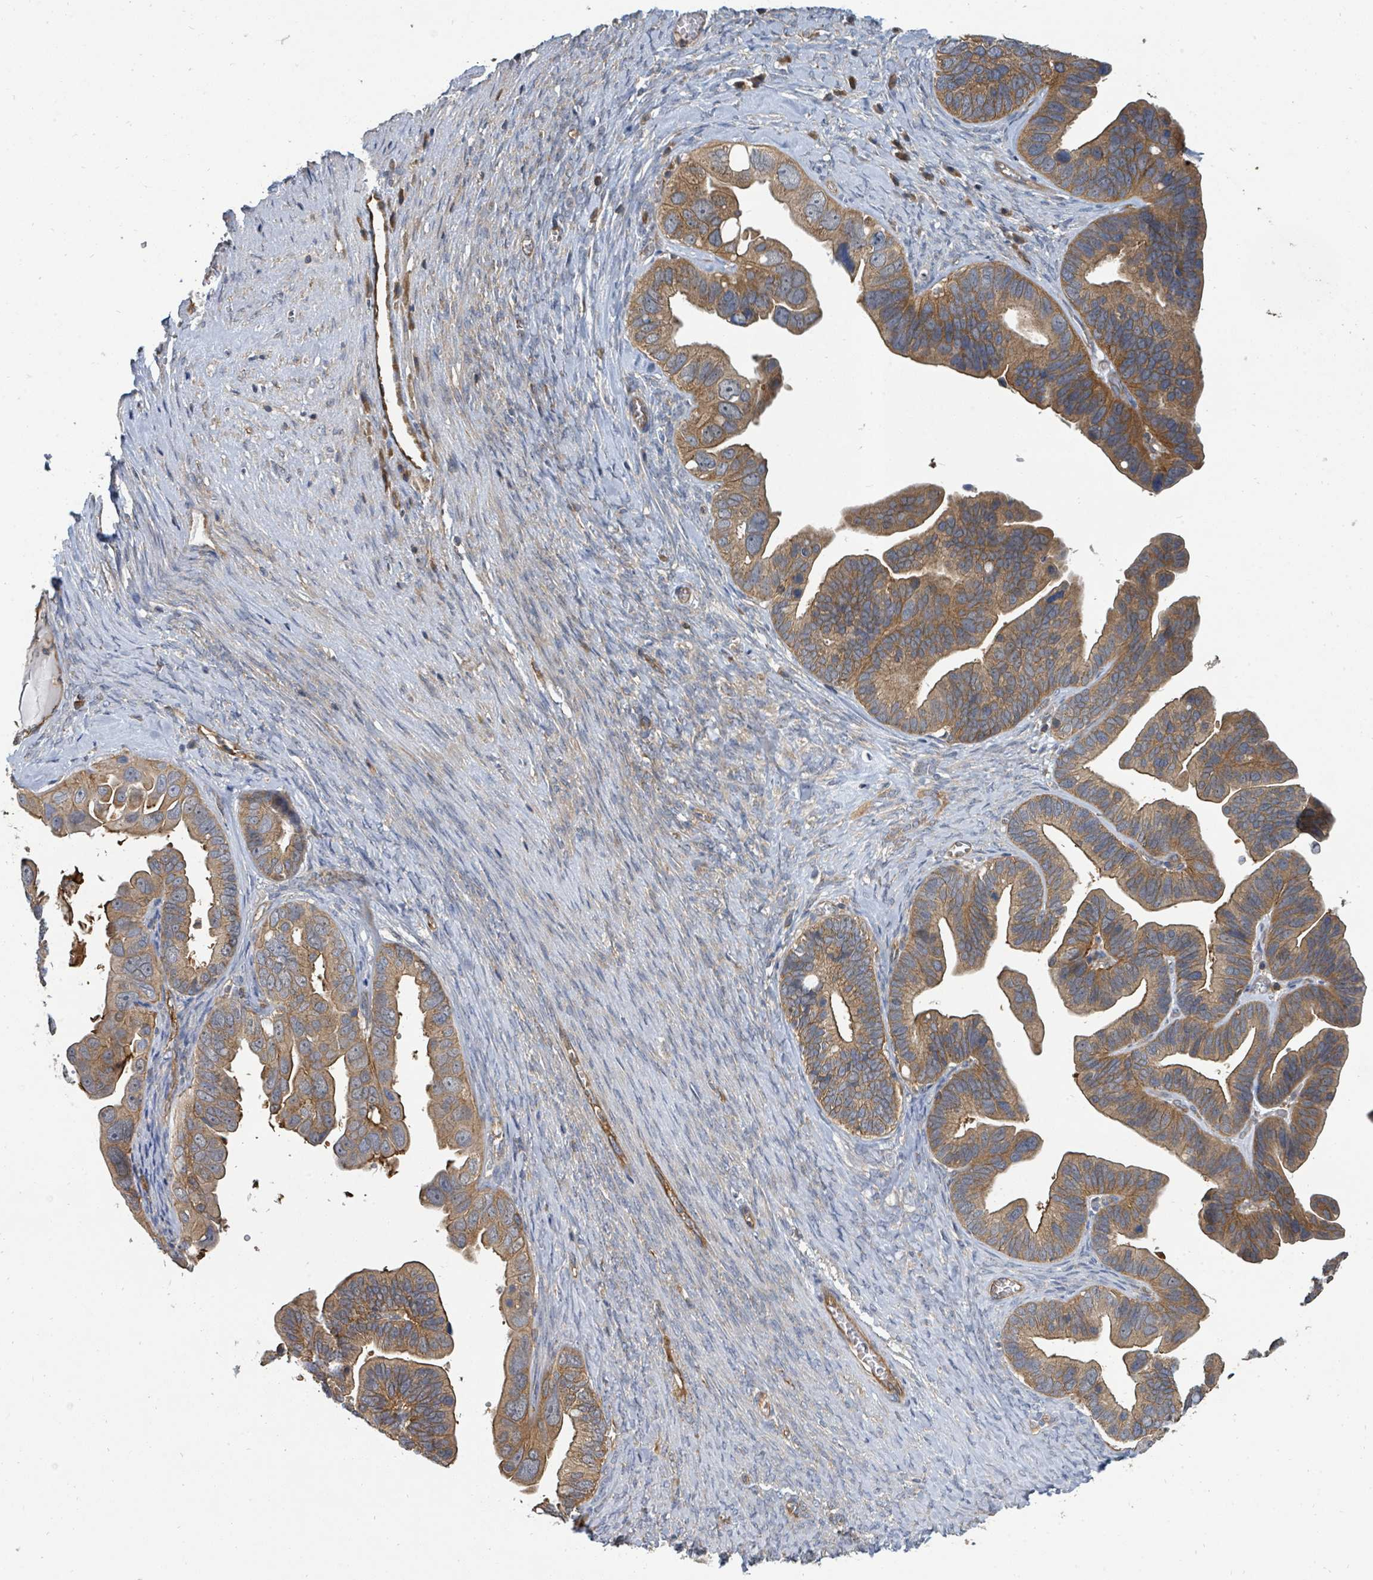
{"staining": {"intensity": "moderate", "quantity": ">75%", "location": "cytoplasmic/membranous"}, "tissue": "ovarian cancer", "cell_type": "Tumor cells", "image_type": "cancer", "snomed": [{"axis": "morphology", "description": "Cystadenocarcinoma, serous, NOS"}, {"axis": "topography", "description": "Ovary"}], "caption": "Immunohistochemistry histopathology image of neoplastic tissue: ovarian serous cystadenocarcinoma stained using immunohistochemistry (IHC) exhibits medium levels of moderate protein expression localized specifically in the cytoplasmic/membranous of tumor cells, appearing as a cytoplasmic/membranous brown color.", "gene": "BOLA2B", "patient": {"sex": "female", "age": 56}}